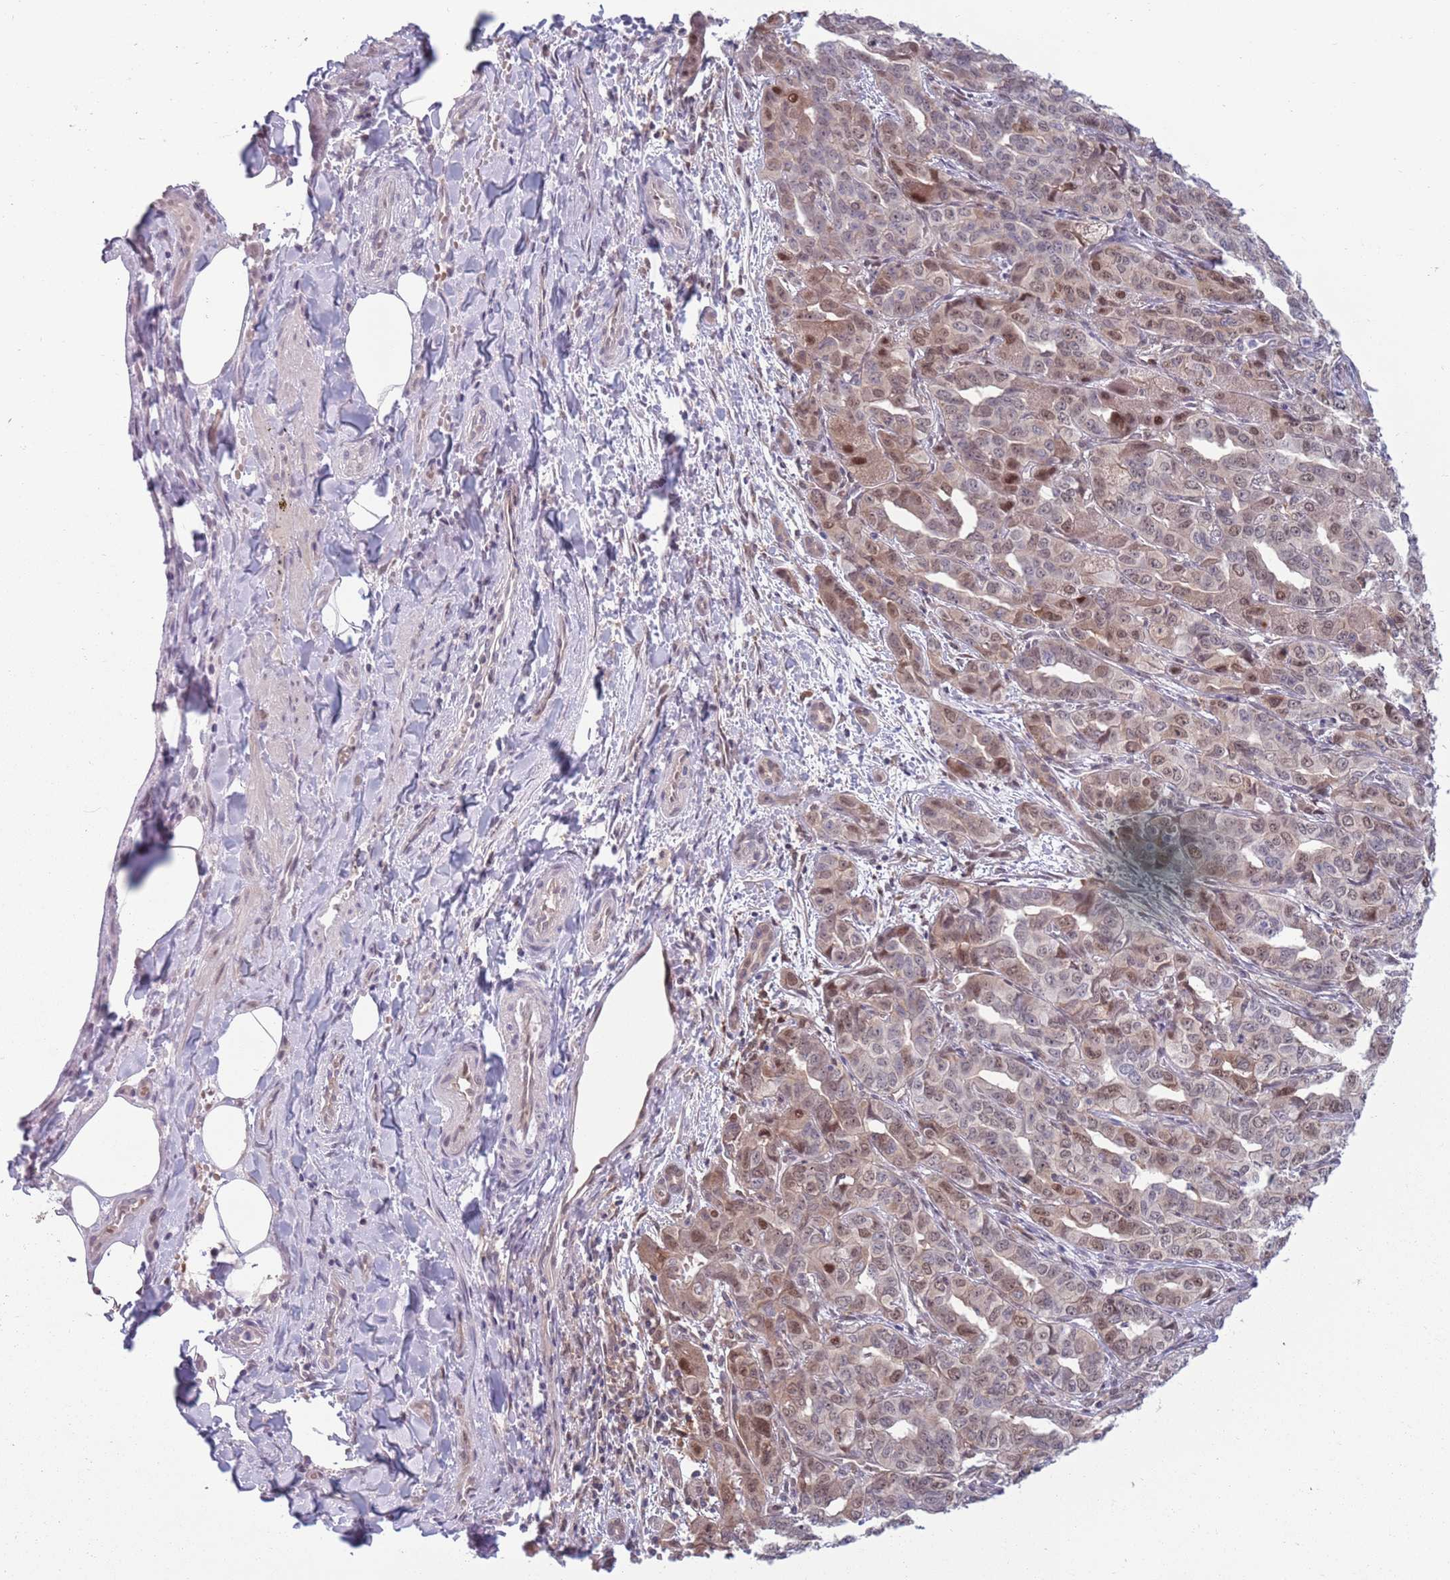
{"staining": {"intensity": "weak", "quantity": ">75%", "location": "cytoplasmic/membranous,nuclear"}, "tissue": "liver cancer", "cell_type": "Tumor cells", "image_type": "cancer", "snomed": [{"axis": "morphology", "description": "Cholangiocarcinoma"}, {"axis": "topography", "description": "Liver"}], "caption": "Tumor cells reveal low levels of weak cytoplasmic/membranous and nuclear expression in approximately >75% of cells in liver cancer.", "gene": "CLNS1A", "patient": {"sex": "male", "age": 59}}